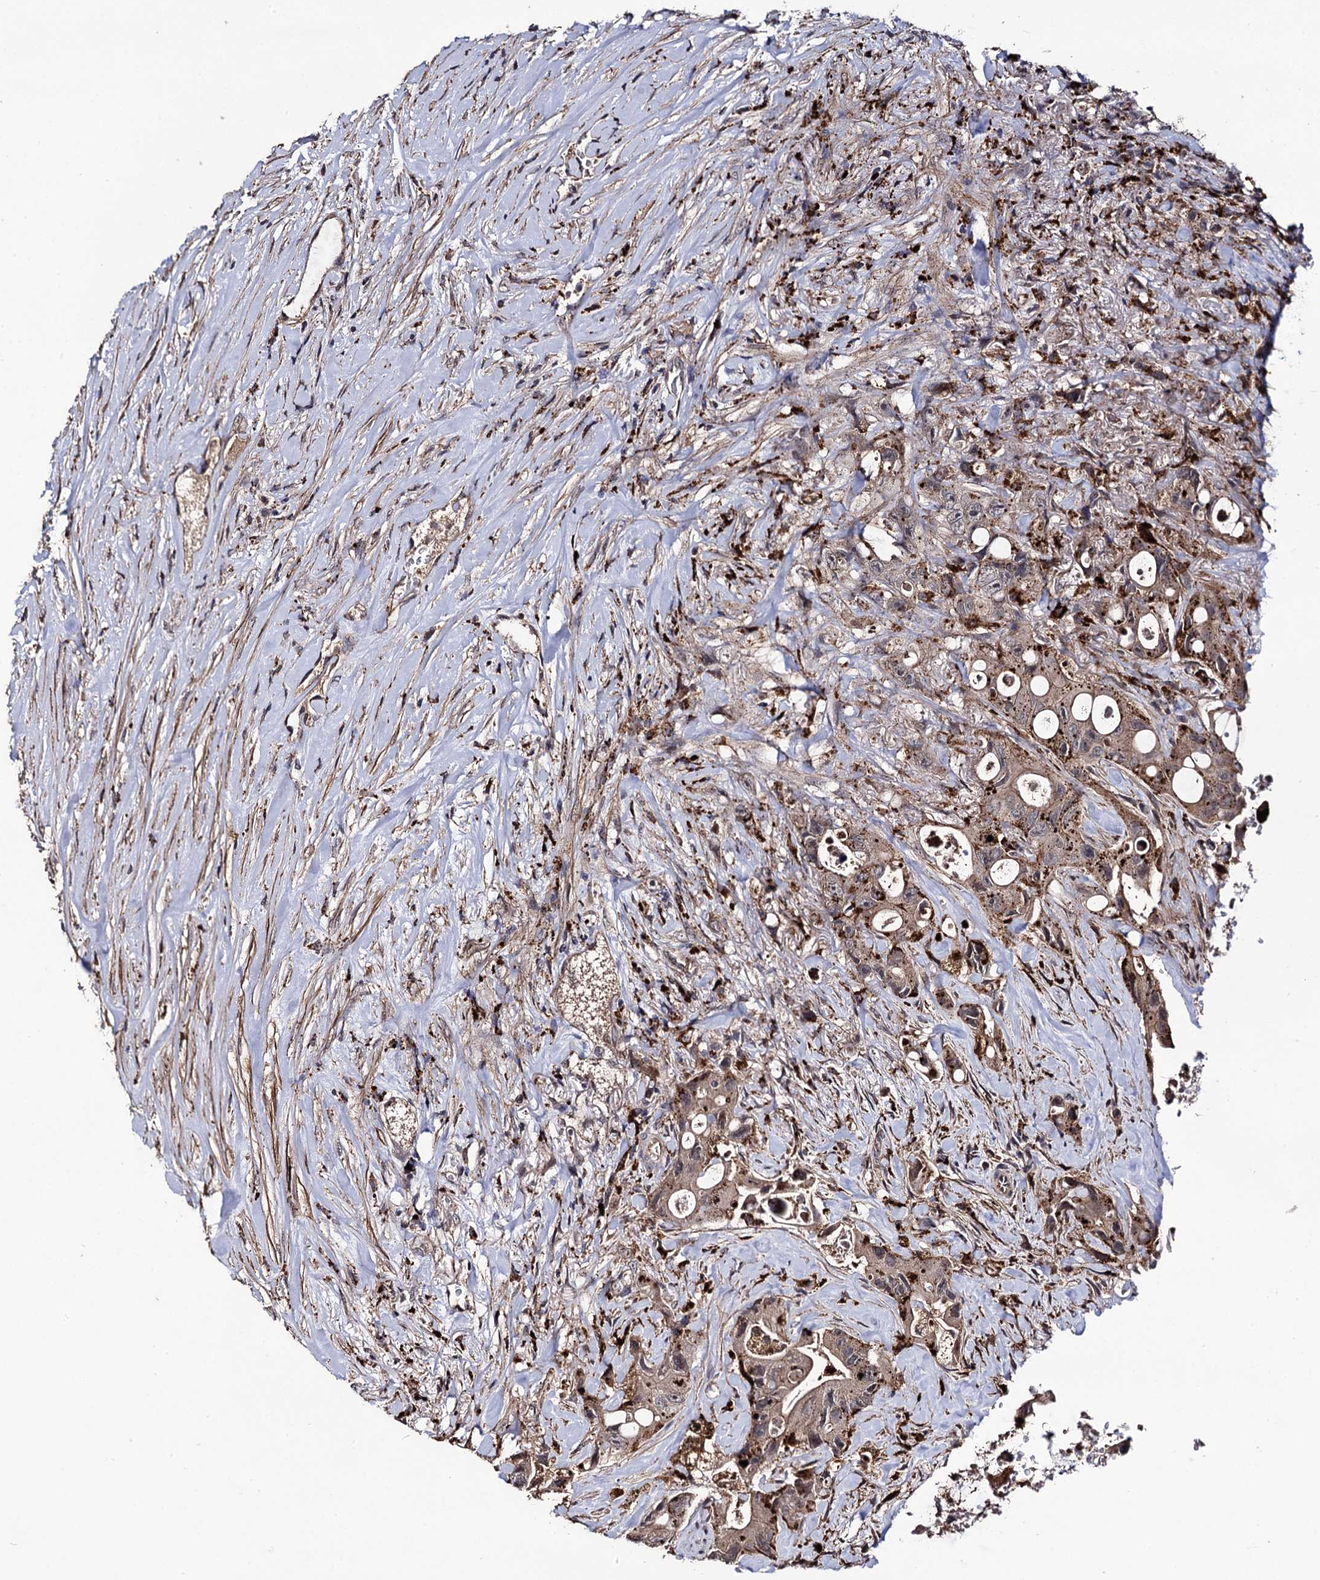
{"staining": {"intensity": "moderate", "quantity": ">75%", "location": "cytoplasmic/membranous"}, "tissue": "colorectal cancer", "cell_type": "Tumor cells", "image_type": "cancer", "snomed": [{"axis": "morphology", "description": "Adenocarcinoma, NOS"}, {"axis": "topography", "description": "Colon"}], "caption": "A medium amount of moderate cytoplasmic/membranous staining is appreciated in about >75% of tumor cells in colorectal cancer (adenocarcinoma) tissue.", "gene": "MICAL2", "patient": {"sex": "female", "age": 46}}